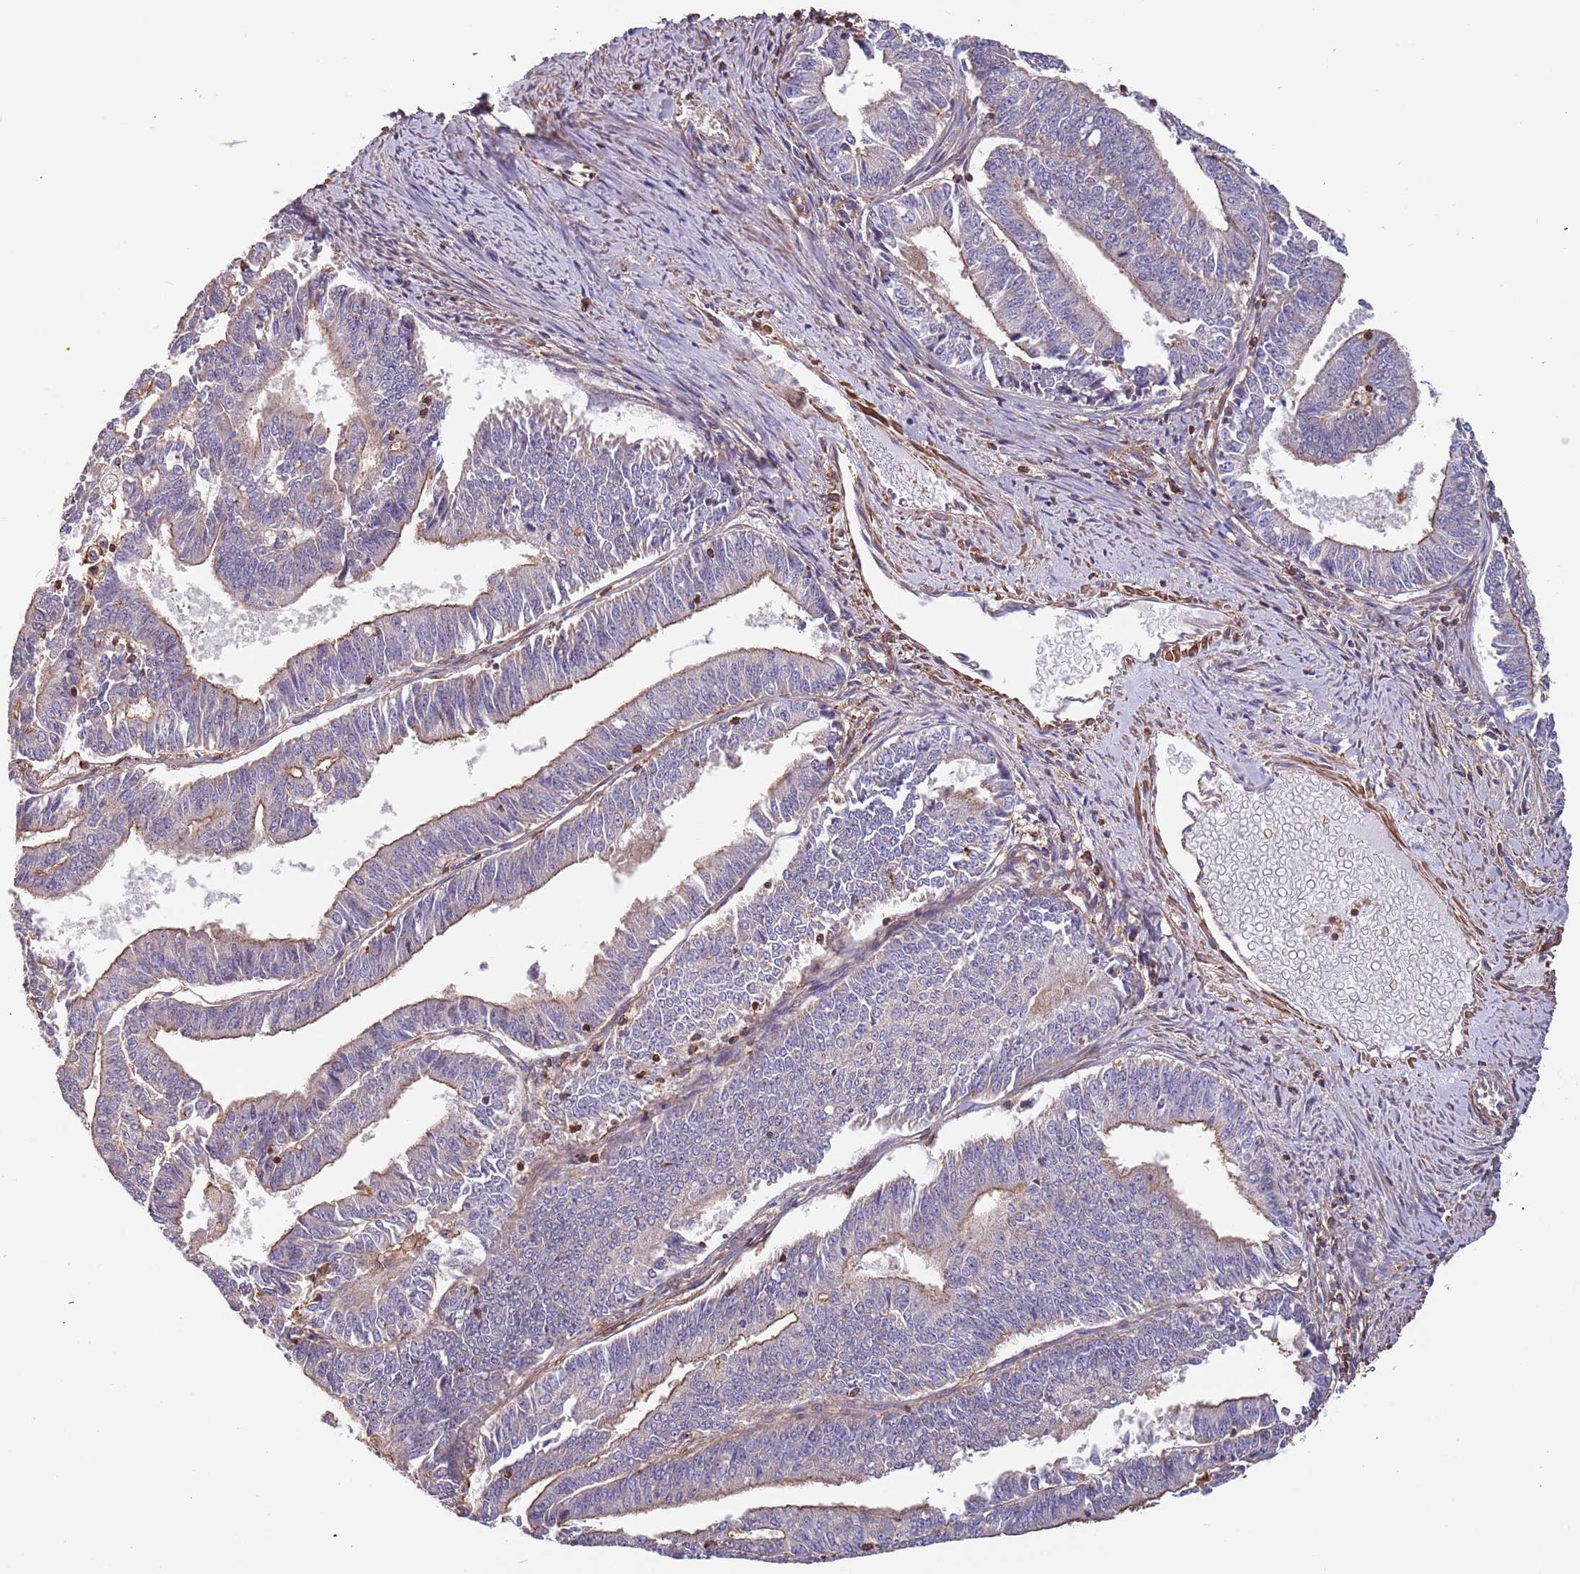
{"staining": {"intensity": "weak", "quantity": "25%-75%", "location": "cytoplasmic/membranous"}, "tissue": "endometrial cancer", "cell_type": "Tumor cells", "image_type": "cancer", "snomed": [{"axis": "morphology", "description": "Adenocarcinoma, NOS"}, {"axis": "topography", "description": "Endometrium"}], "caption": "High-magnification brightfield microscopy of endometrial cancer (adenocarcinoma) stained with DAB (3,3'-diaminobenzidine) (brown) and counterstained with hematoxylin (blue). tumor cells exhibit weak cytoplasmic/membranous staining is seen in about25%-75% of cells. The staining is performed using DAB (3,3'-diaminobenzidine) brown chromogen to label protein expression. The nuclei are counter-stained blue using hematoxylin.", "gene": "SYT4", "patient": {"sex": "female", "age": 73}}